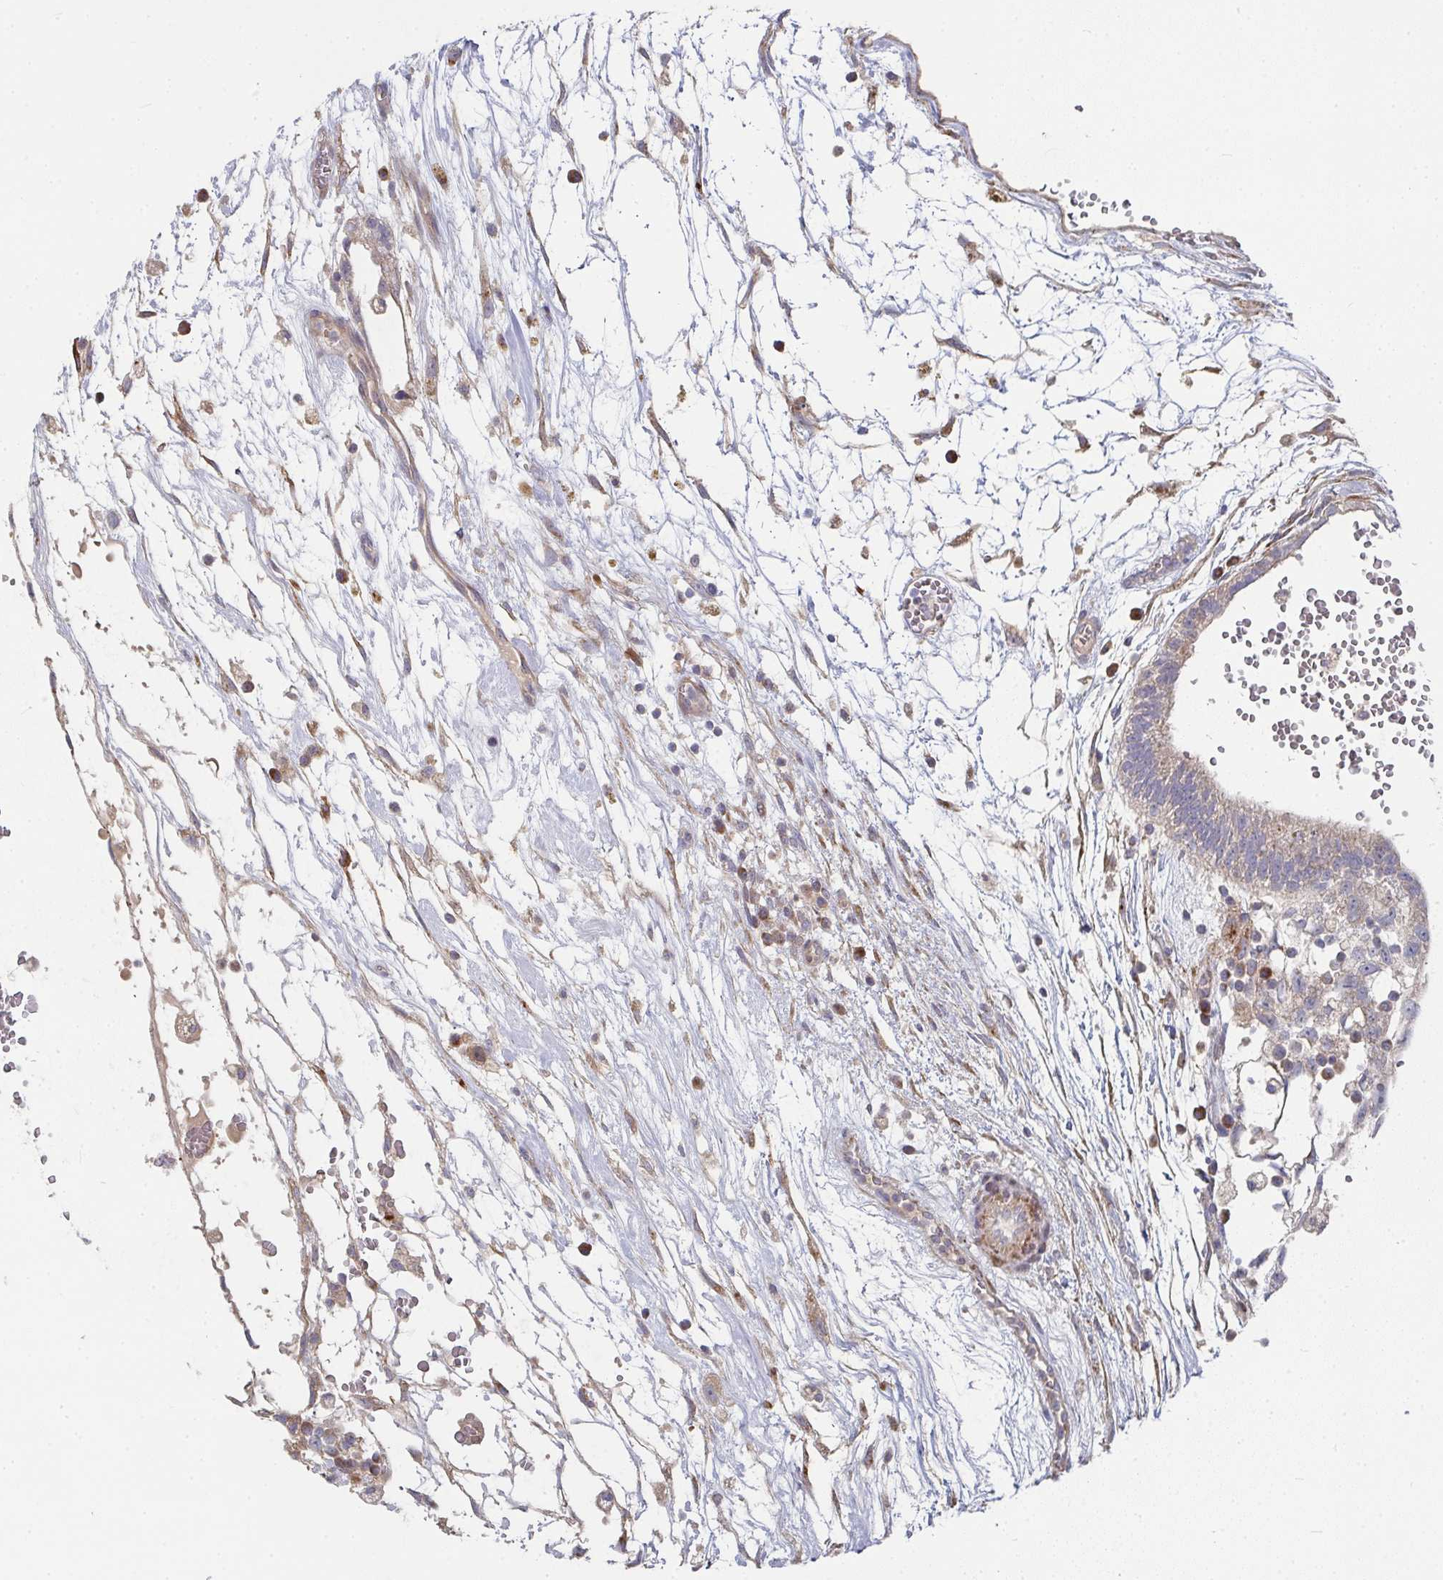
{"staining": {"intensity": "moderate", "quantity": ">75%", "location": "cytoplasmic/membranous"}, "tissue": "testis cancer", "cell_type": "Tumor cells", "image_type": "cancer", "snomed": [{"axis": "morphology", "description": "Carcinoma, Embryonal, NOS"}, {"axis": "topography", "description": "Testis"}], "caption": "A medium amount of moderate cytoplasmic/membranous staining is identified in about >75% of tumor cells in testis cancer (embryonal carcinoma) tissue.", "gene": "RHEBL1", "patient": {"sex": "male", "age": 32}}